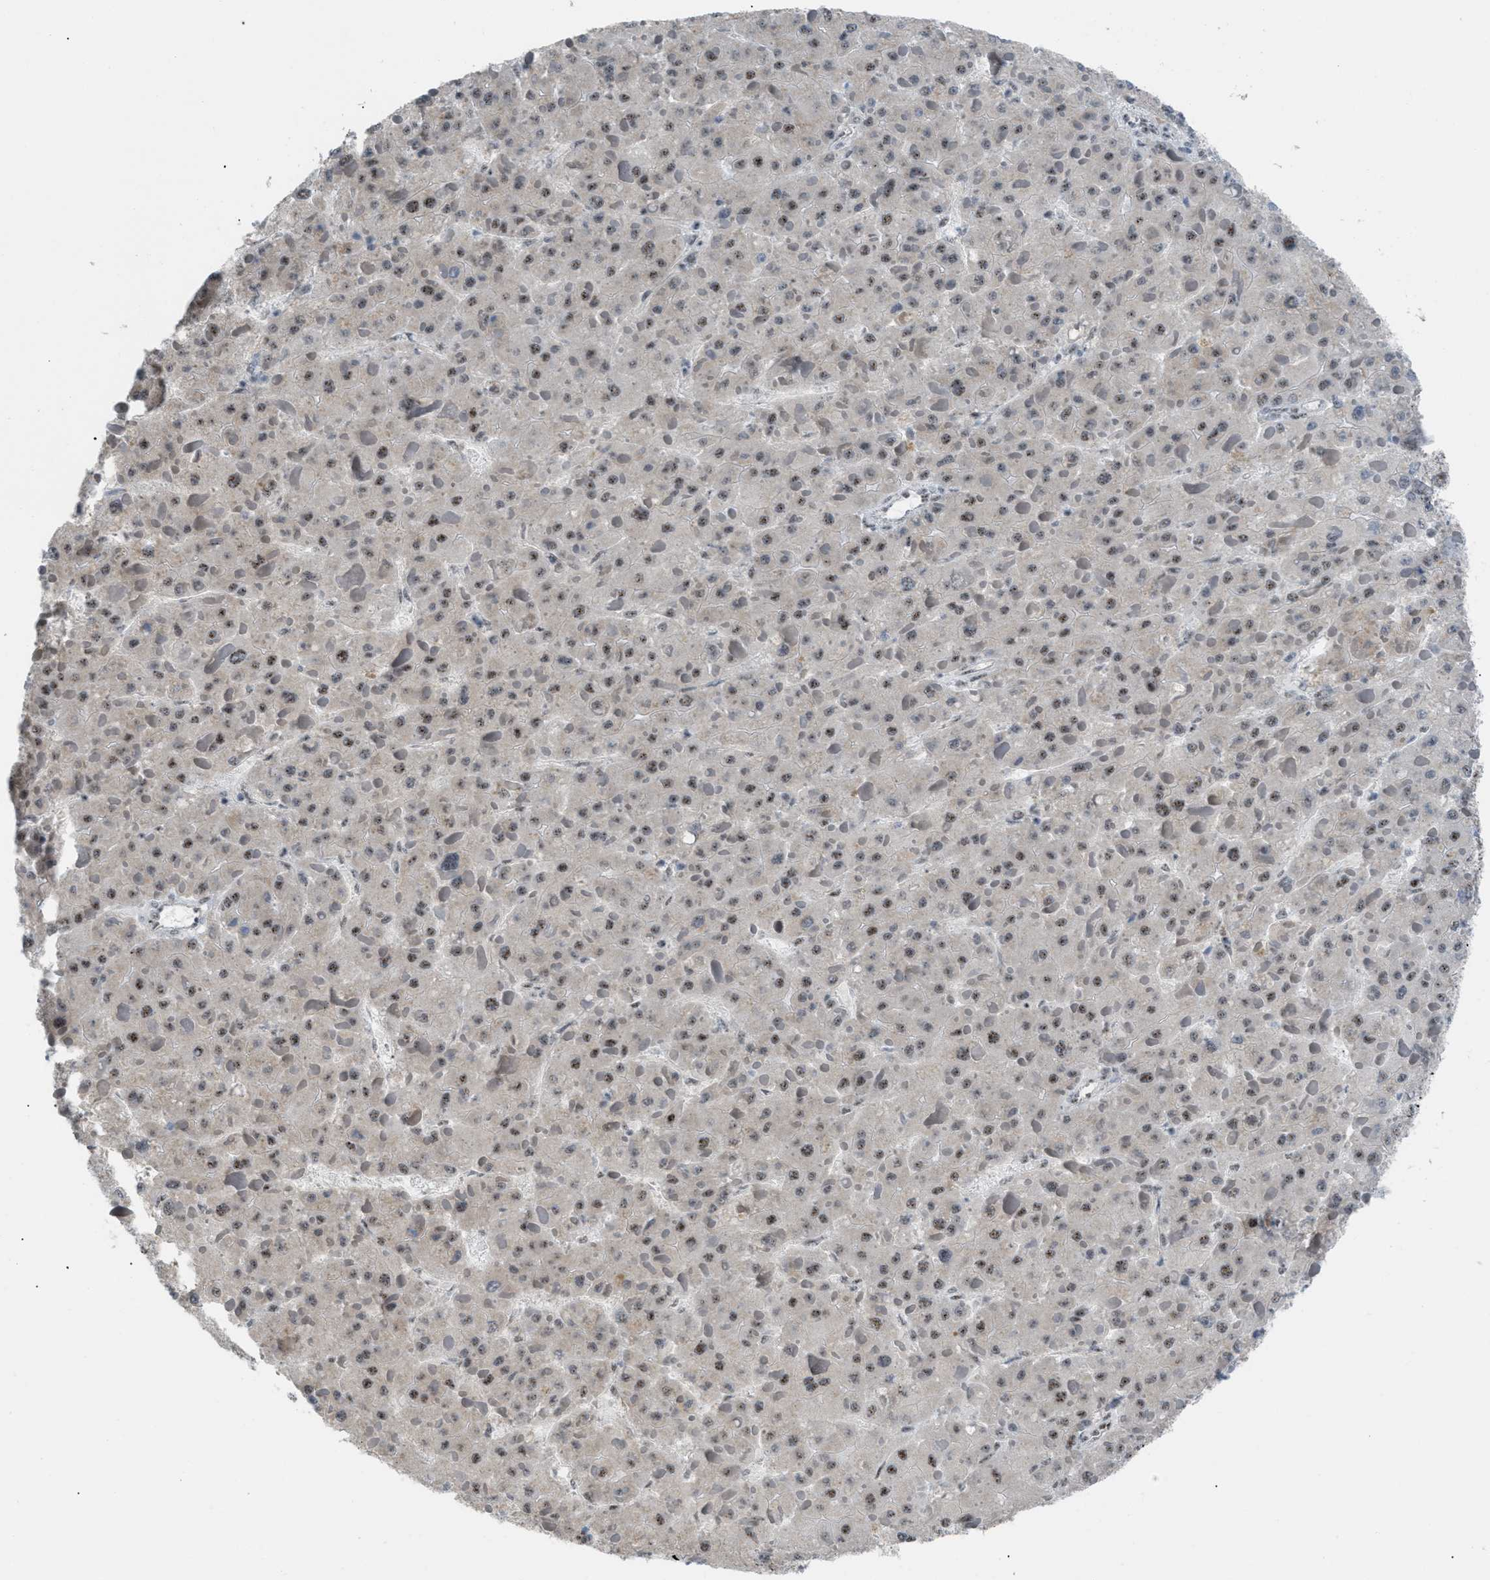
{"staining": {"intensity": "moderate", "quantity": ">75%", "location": "nuclear"}, "tissue": "liver cancer", "cell_type": "Tumor cells", "image_type": "cancer", "snomed": [{"axis": "morphology", "description": "Carcinoma, Hepatocellular, NOS"}, {"axis": "topography", "description": "Liver"}], "caption": "A high-resolution image shows IHC staining of liver cancer (hepatocellular carcinoma), which reveals moderate nuclear expression in about >75% of tumor cells.", "gene": "CDR2", "patient": {"sex": "female", "age": 73}}